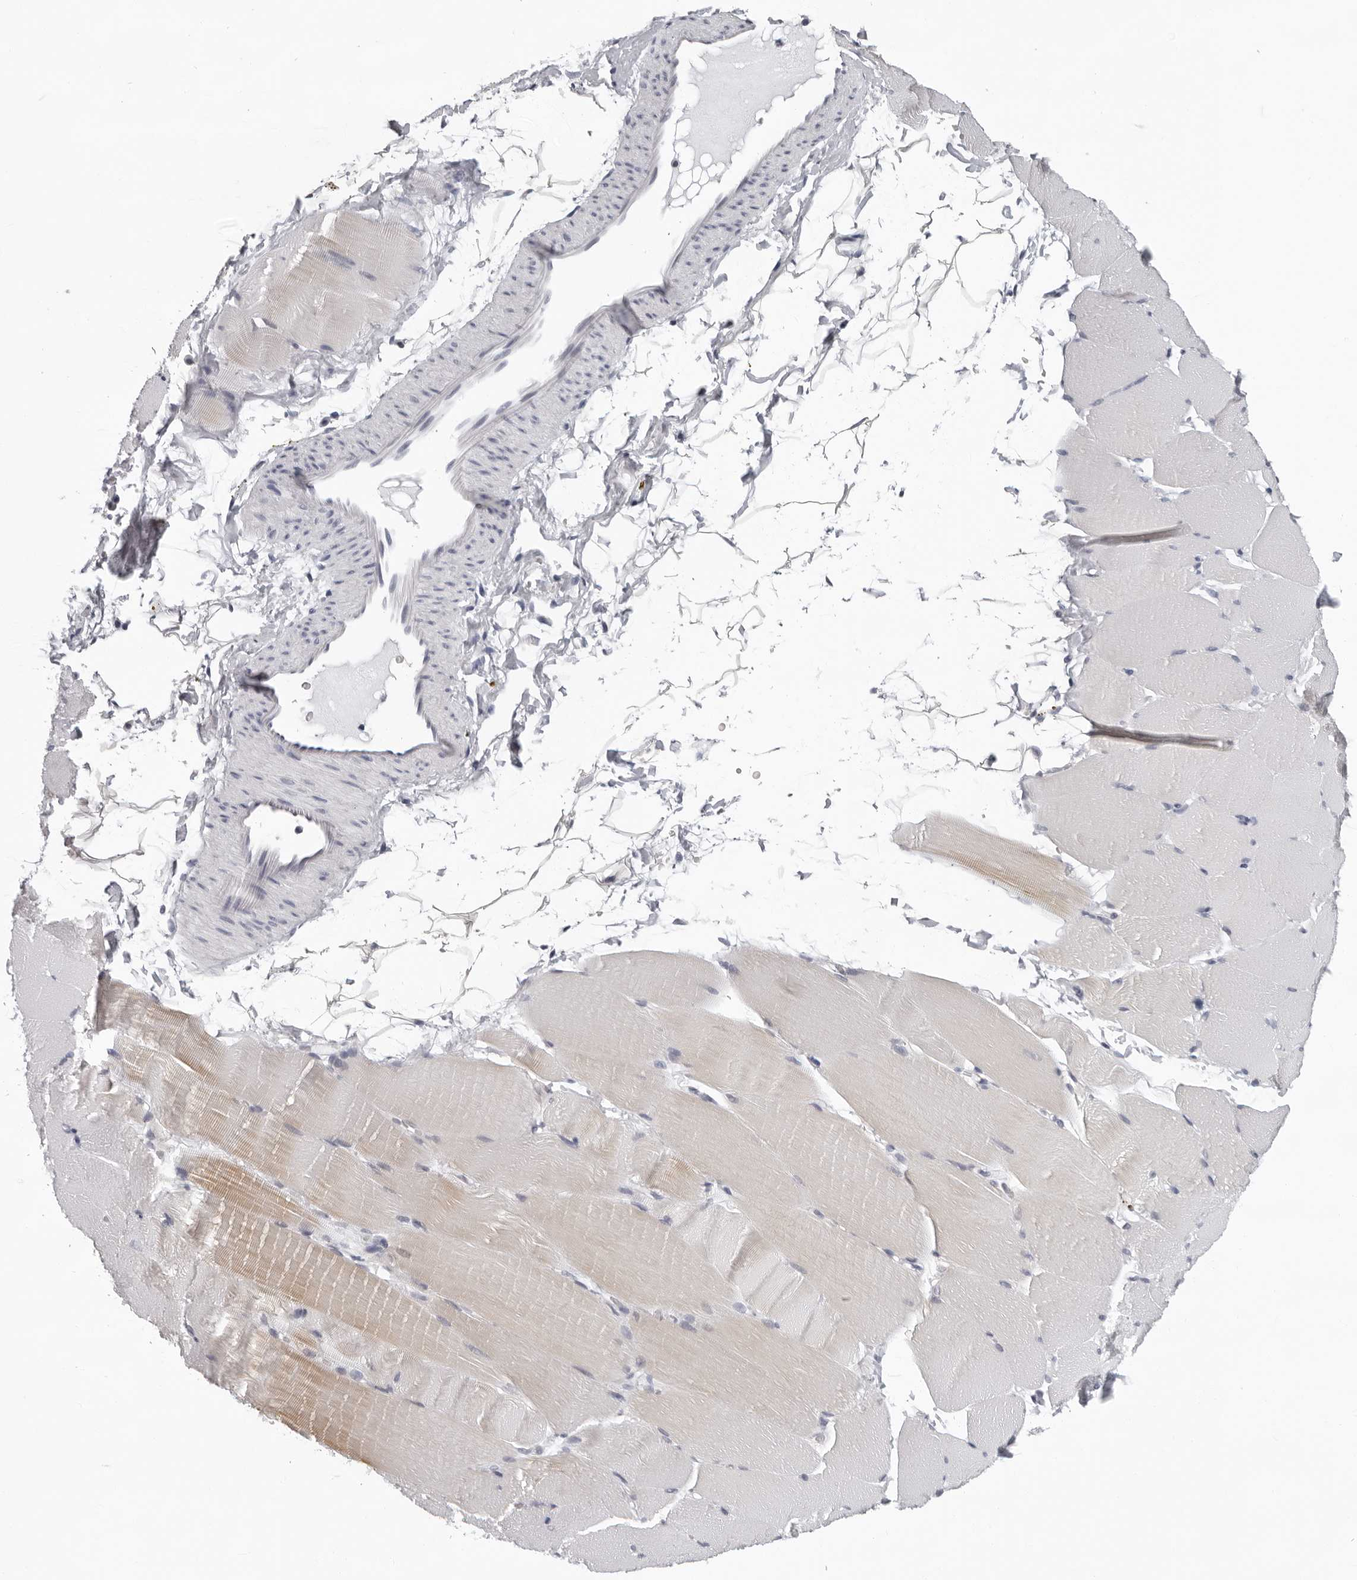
{"staining": {"intensity": "weak", "quantity": "<25%", "location": "cytoplasmic/membranous"}, "tissue": "skeletal muscle", "cell_type": "Myocytes", "image_type": "normal", "snomed": [{"axis": "morphology", "description": "Normal tissue, NOS"}, {"axis": "topography", "description": "Skeletal muscle"}, {"axis": "topography", "description": "Parathyroid gland"}], "caption": "IHC of normal skeletal muscle reveals no staining in myocytes. Brightfield microscopy of immunohistochemistry (IHC) stained with DAB (brown) and hematoxylin (blue), captured at high magnification.", "gene": "CCDC28B", "patient": {"sex": "female", "age": 37}}